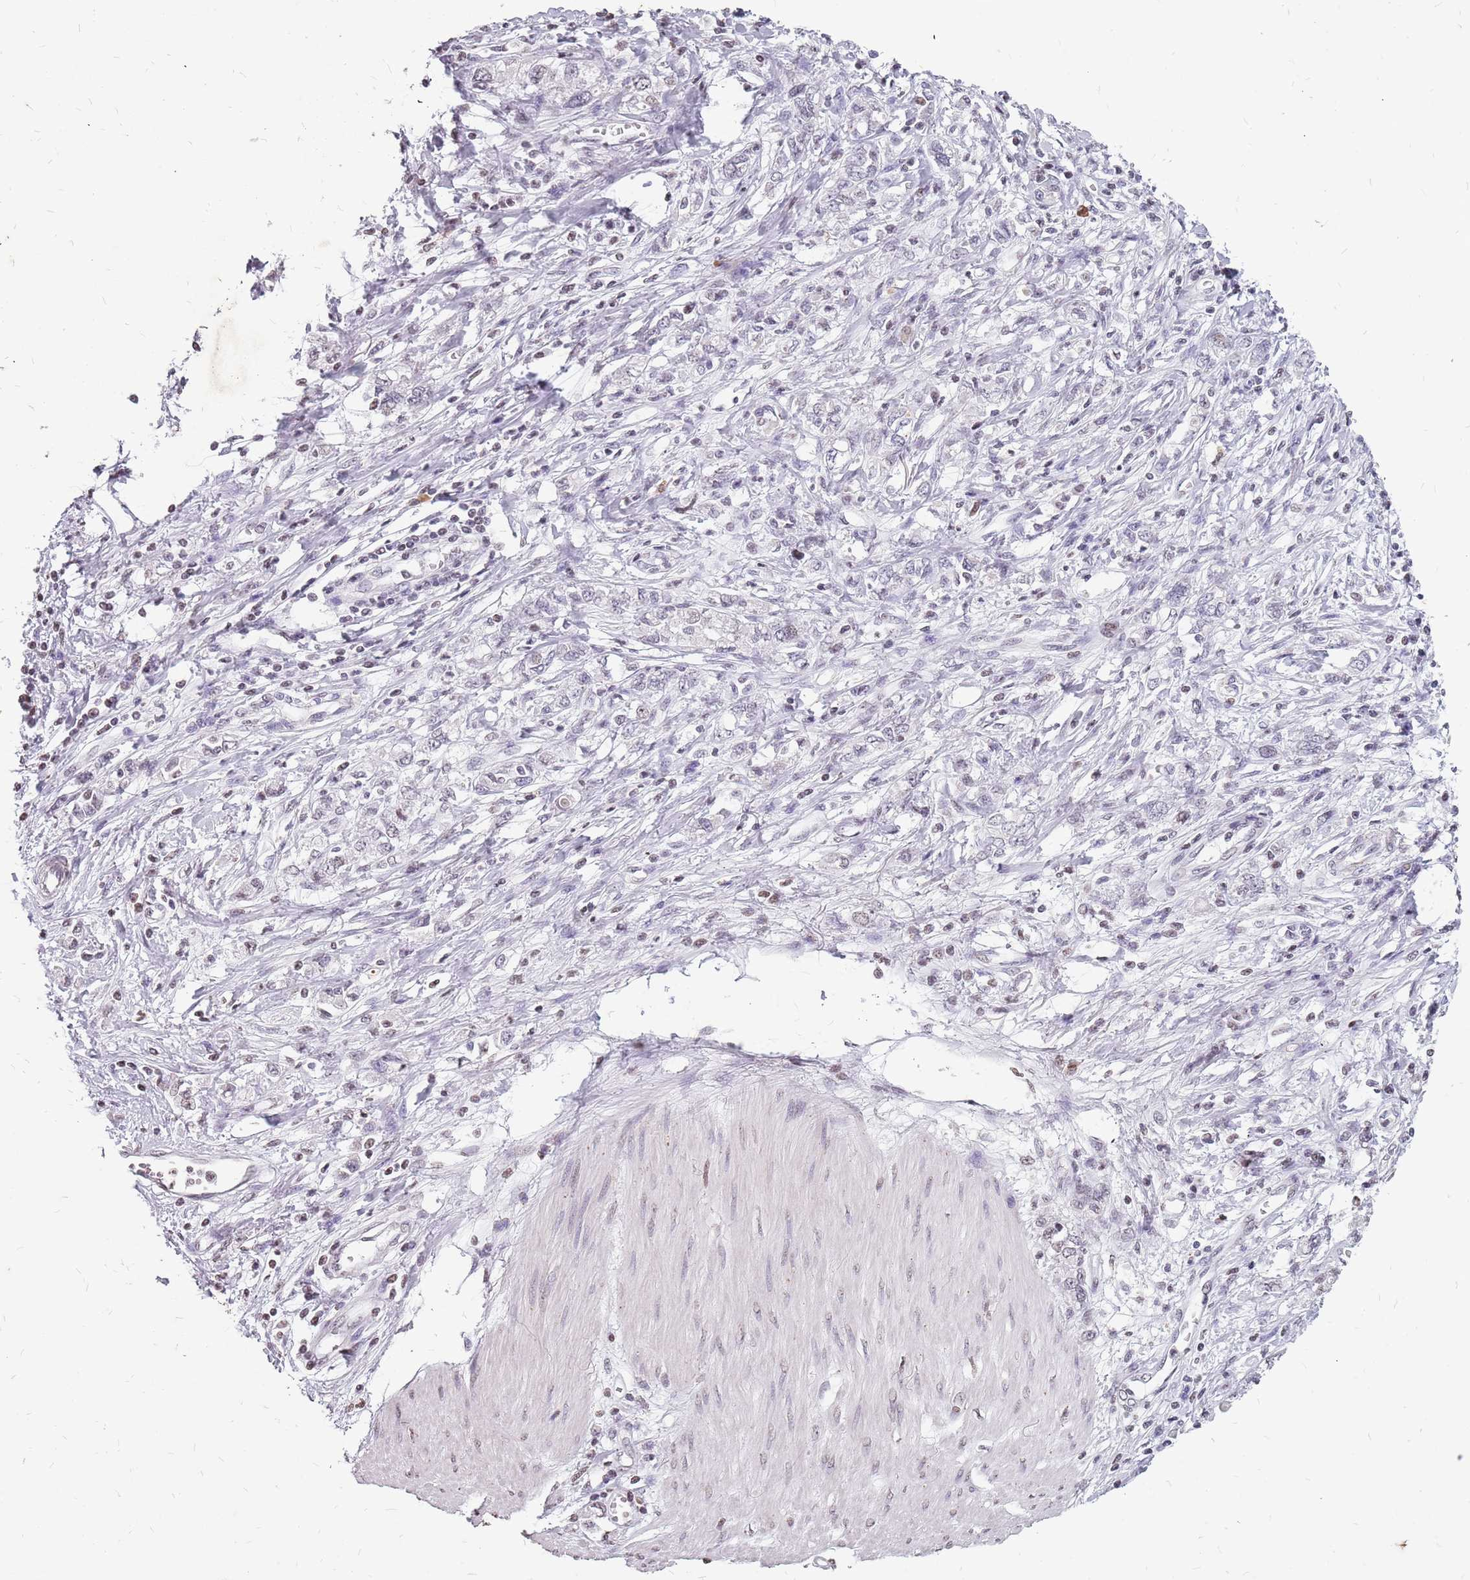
{"staining": {"intensity": "negative", "quantity": "none", "location": "none"}, "tissue": "stomach cancer", "cell_type": "Tumor cells", "image_type": "cancer", "snomed": [{"axis": "morphology", "description": "Adenocarcinoma, NOS"}, {"axis": "topography", "description": "Stomach"}], "caption": "This is a photomicrograph of immunohistochemistry staining of stomach cancer (adenocarcinoma), which shows no positivity in tumor cells.", "gene": "NEK6", "patient": {"sex": "female", "age": 76}}